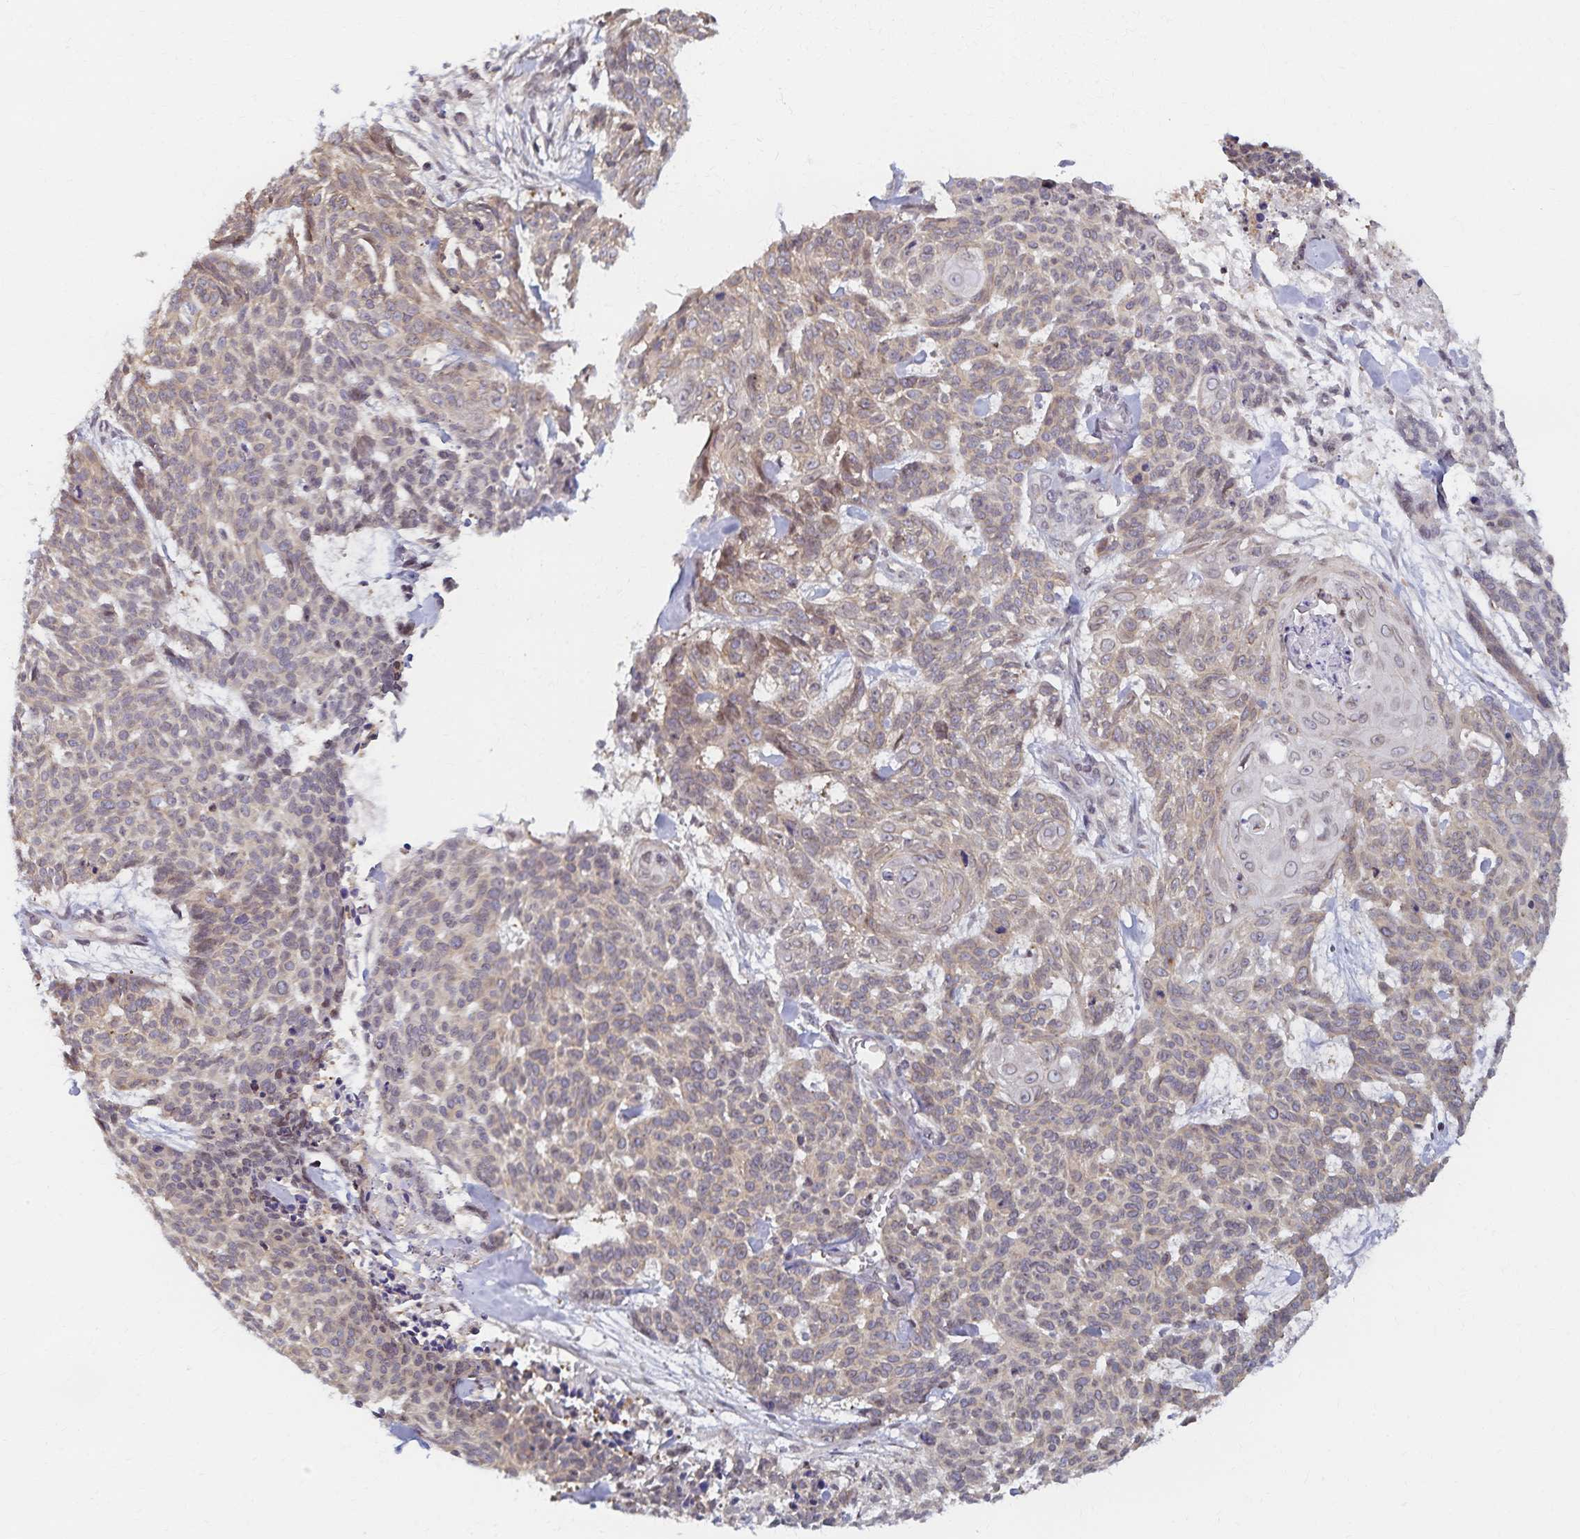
{"staining": {"intensity": "weak", "quantity": "25%-75%", "location": "cytoplasmic/membranous,nuclear"}, "tissue": "skin cancer", "cell_type": "Tumor cells", "image_type": "cancer", "snomed": [{"axis": "morphology", "description": "Basal cell carcinoma"}, {"axis": "topography", "description": "Skin"}], "caption": "The histopathology image shows immunohistochemical staining of skin cancer. There is weak cytoplasmic/membranous and nuclear expression is seen in approximately 25%-75% of tumor cells.", "gene": "RAB9B", "patient": {"sex": "female", "age": 93}}